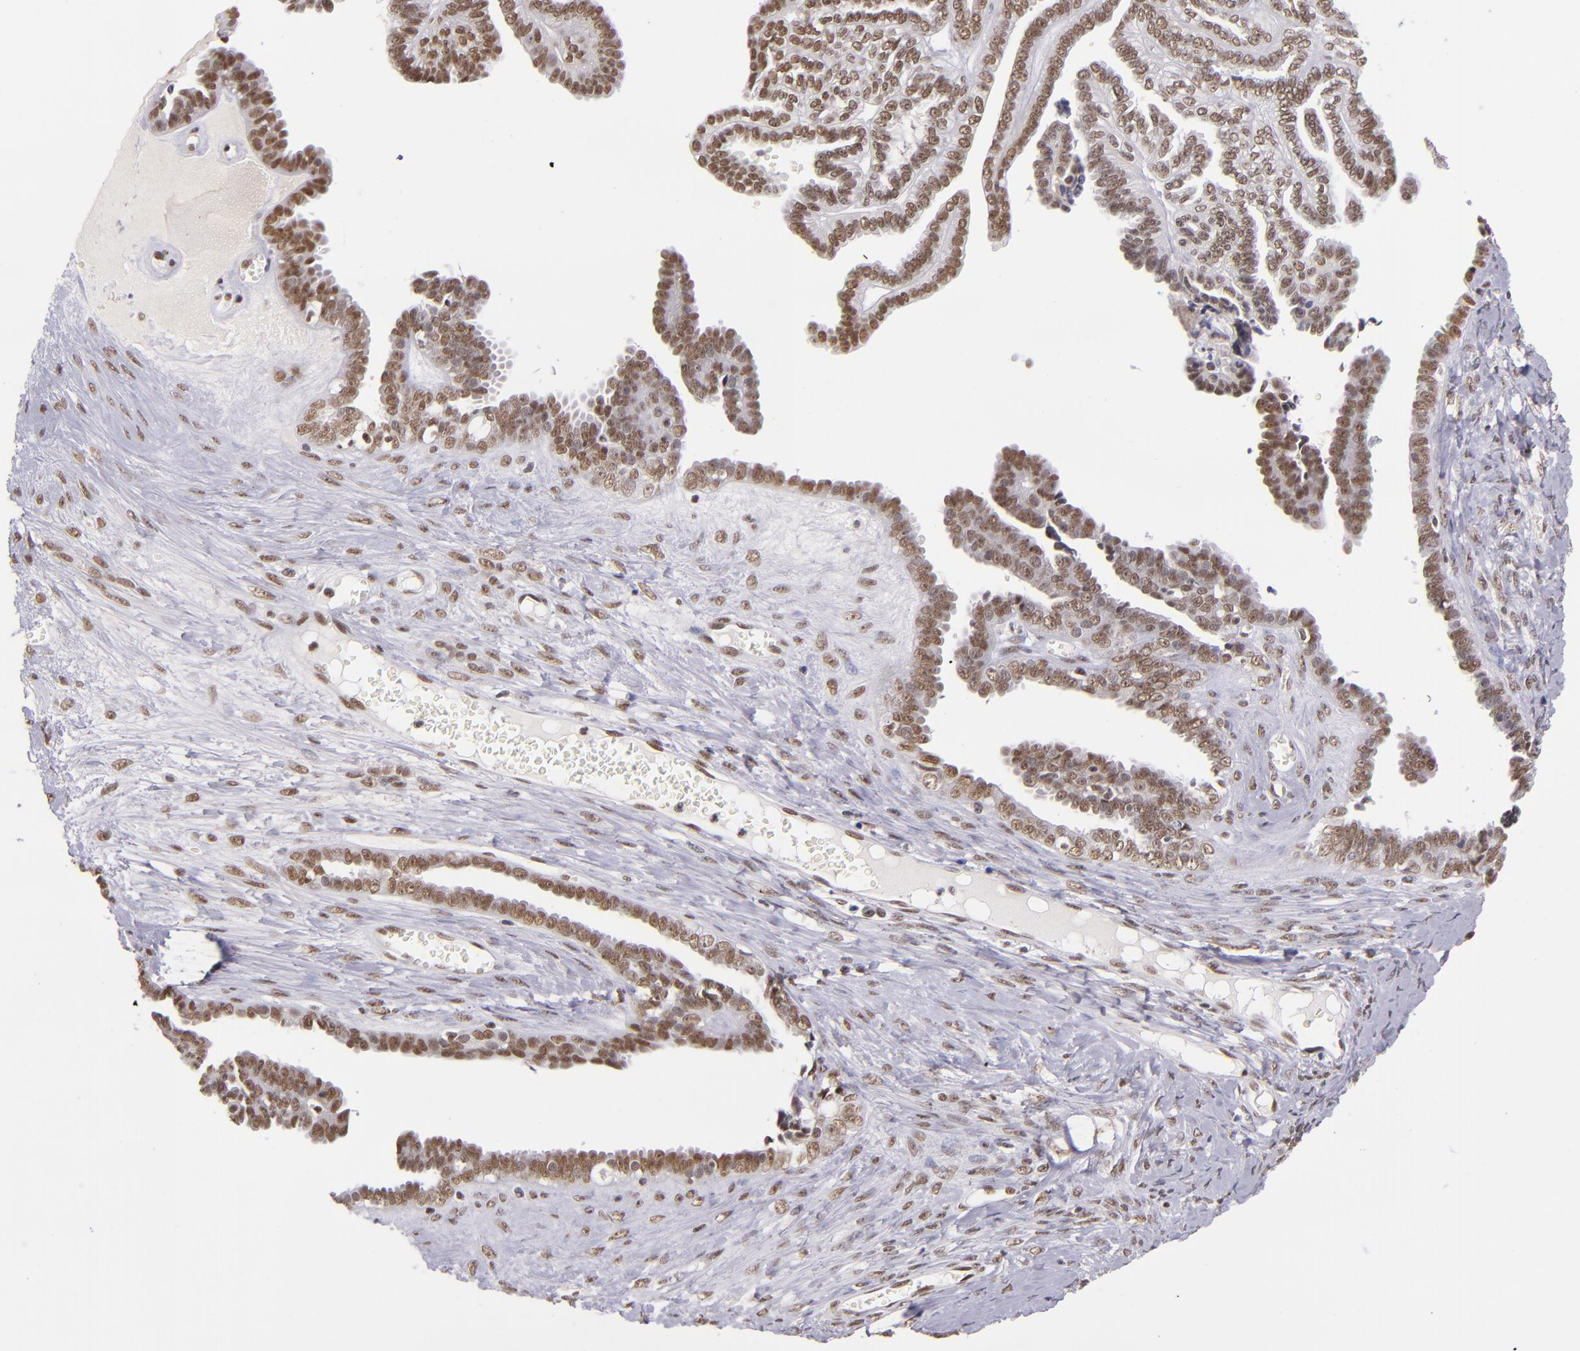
{"staining": {"intensity": "moderate", "quantity": ">75%", "location": "nuclear"}, "tissue": "ovarian cancer", "cell_type": "Tumor cells", "image_type": "cancer", "snomed": [{"axis": "morphology", "description": "Cystadenocarcinoma, serous, NOS"}, {"axis": "topography", "description": "Ovary"}], "caption": "There is medium levels of moderate nuclear staining in tumor cells of ovarian cancer, as demonstrated by immunohistochemical staining (brown color).", "gene": "ZNF148", "patient": {"sex": "female", "age": 71}}